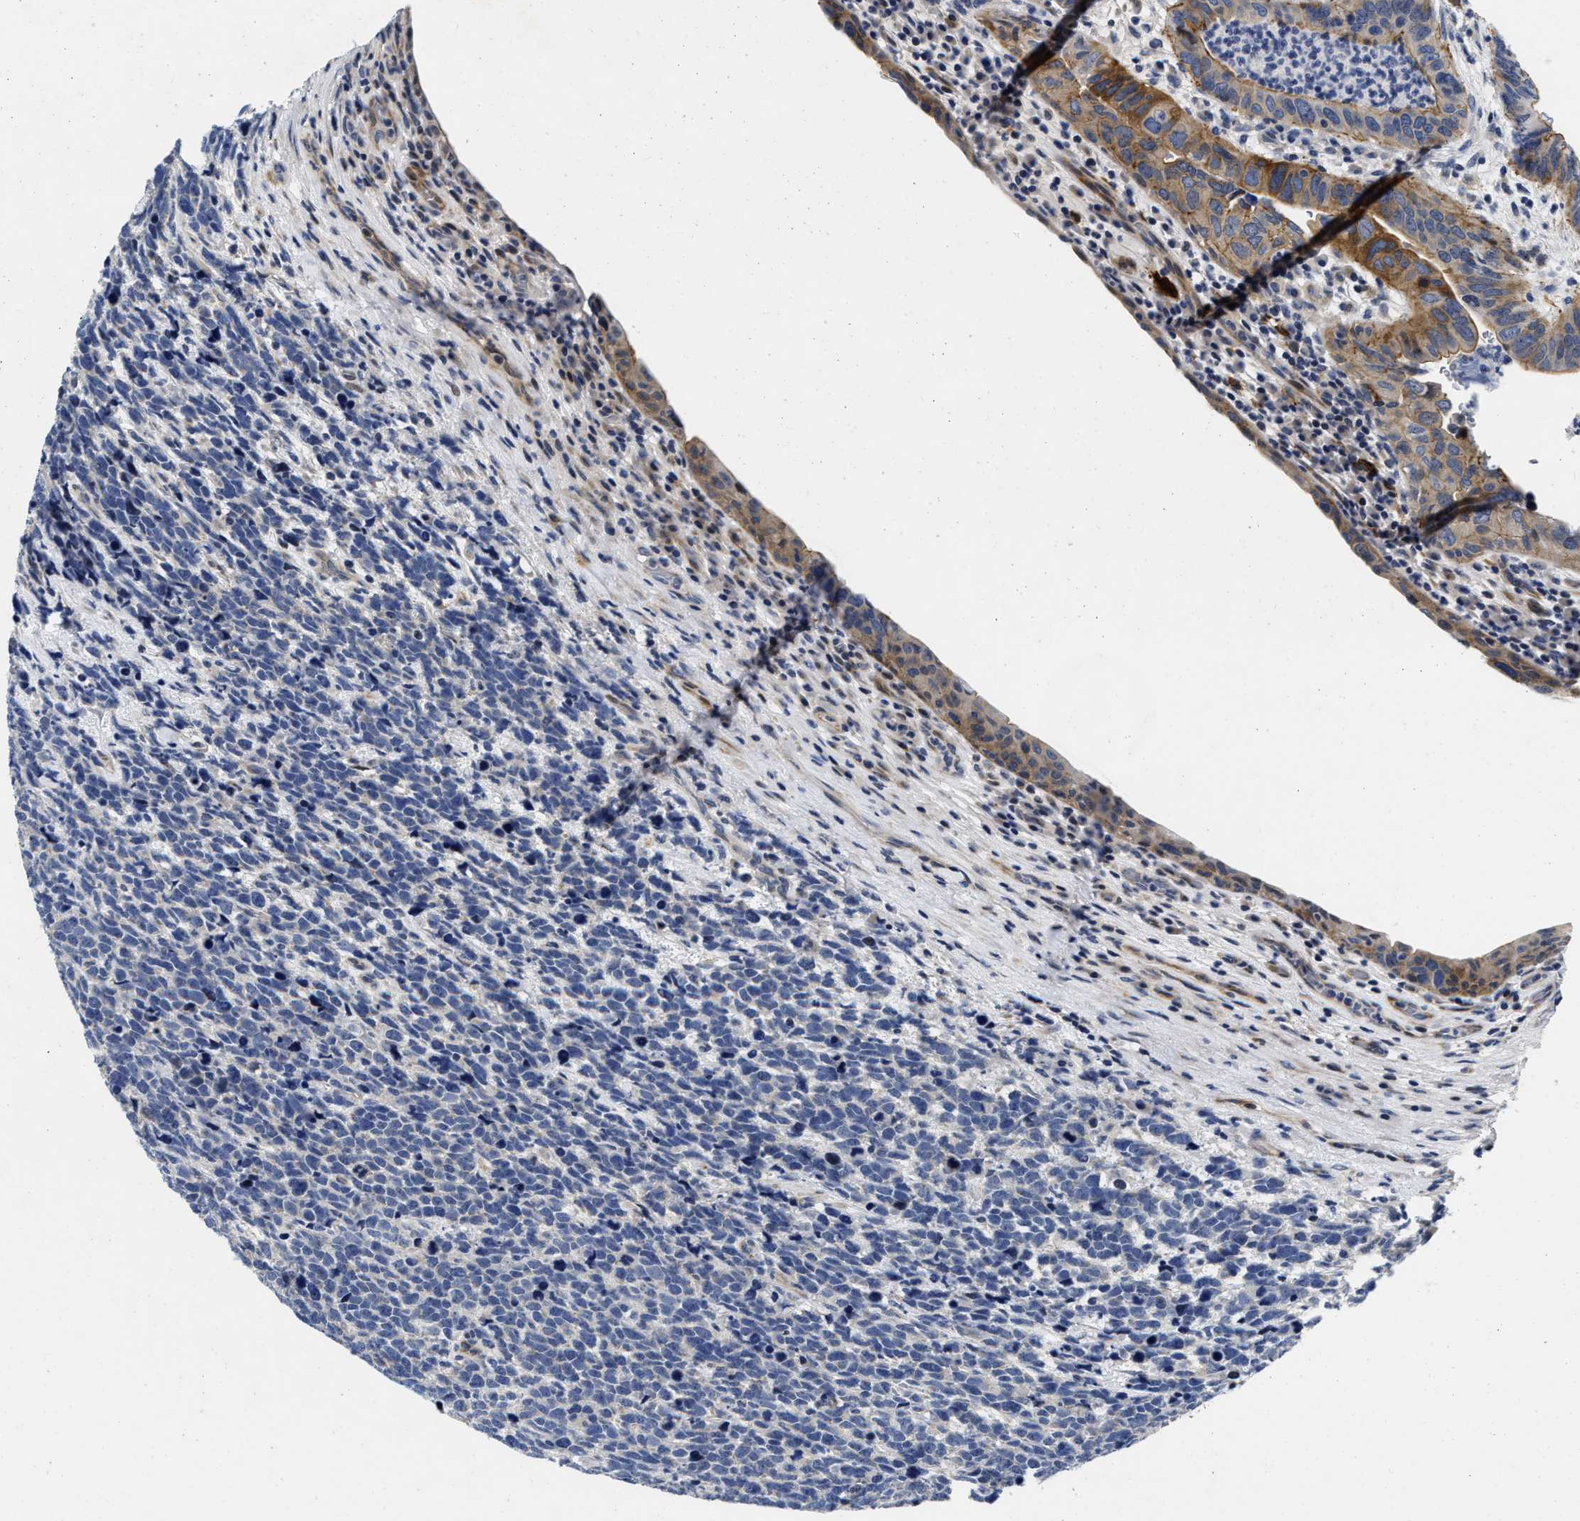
{"staining": {"intensity": "moderate", "quantity": "25%-75%", "location": "cytoplasmic/membranous"}, "tissue": "urothelial cancer", "cell_type": "Tumor cells", "image_type": "cancer", "snomed": [{"axis": "morphology", "description": "Urothelial carcinoma, High grade"}, {"axis": "topography", "description": "Urinary bladder"}], "caption": "Urothelial carcinoma (high-grade) stained with a brown dye displays moderate cytoplasmic/membranous positive expression in approximately 25%-75% of tumor cells.", "gene": "LAD1", "patient": {"sex": "female", "age": 82}}